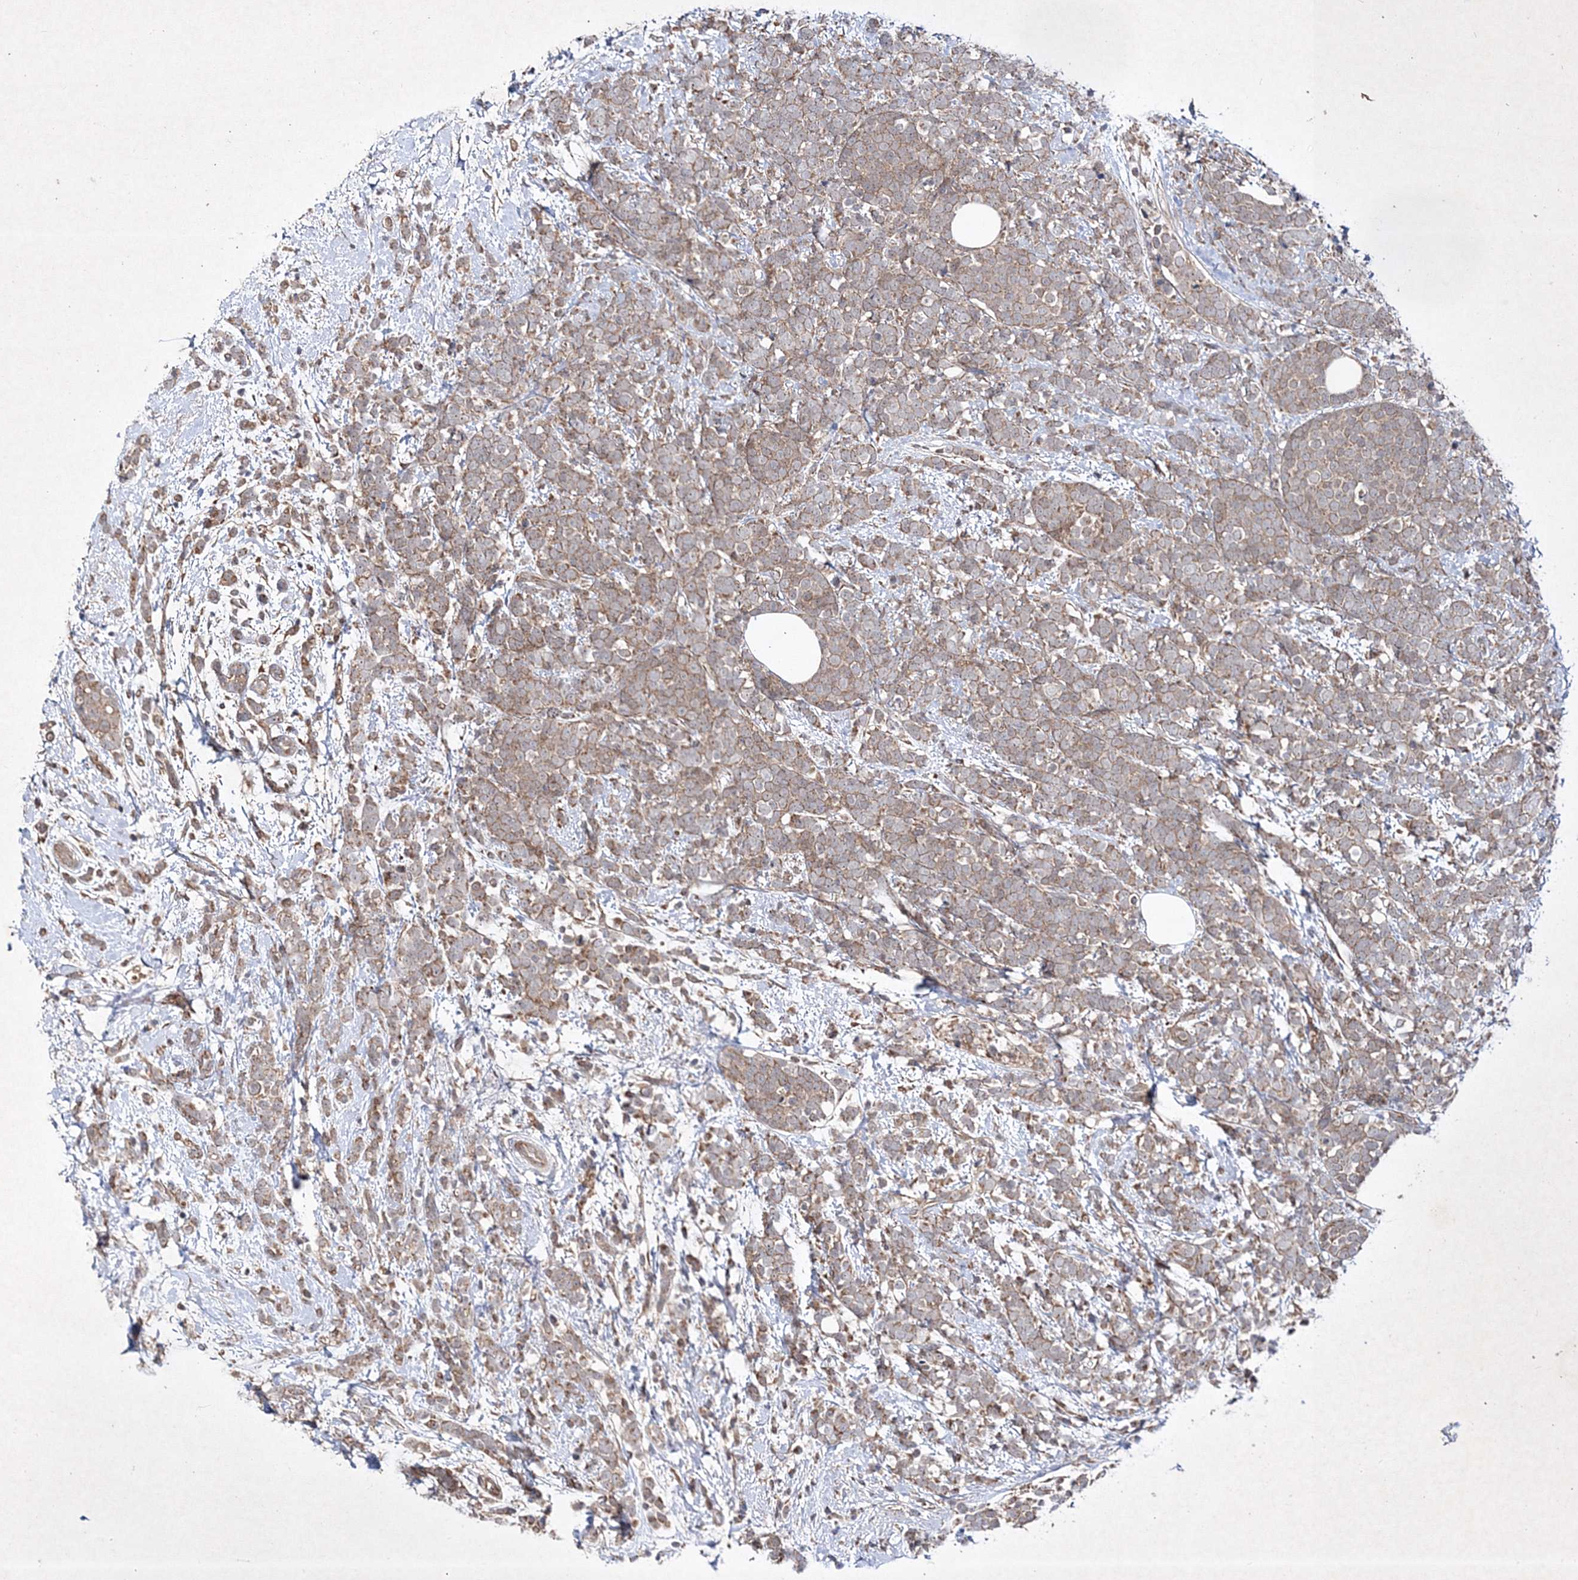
{"staining": {"intensity": "moderate", "quantity": ">75%", "location": "cytoplasmic/membranous"}, "tissue": "breast cancer", "cell_type": "Tumor cells", "image_type": "cancer", "snomed": [{"axis": "morphology", "description": "Lobular carcinoma"}, {"axis": "topography", "description": "Breast"}], "caption": "Lobular carcinoma (breast) stained with a protein marker exhibits moderate staining in tumor cells.", "gene": "SCRN3", "patient": {"sex": "female", "age": 58}}